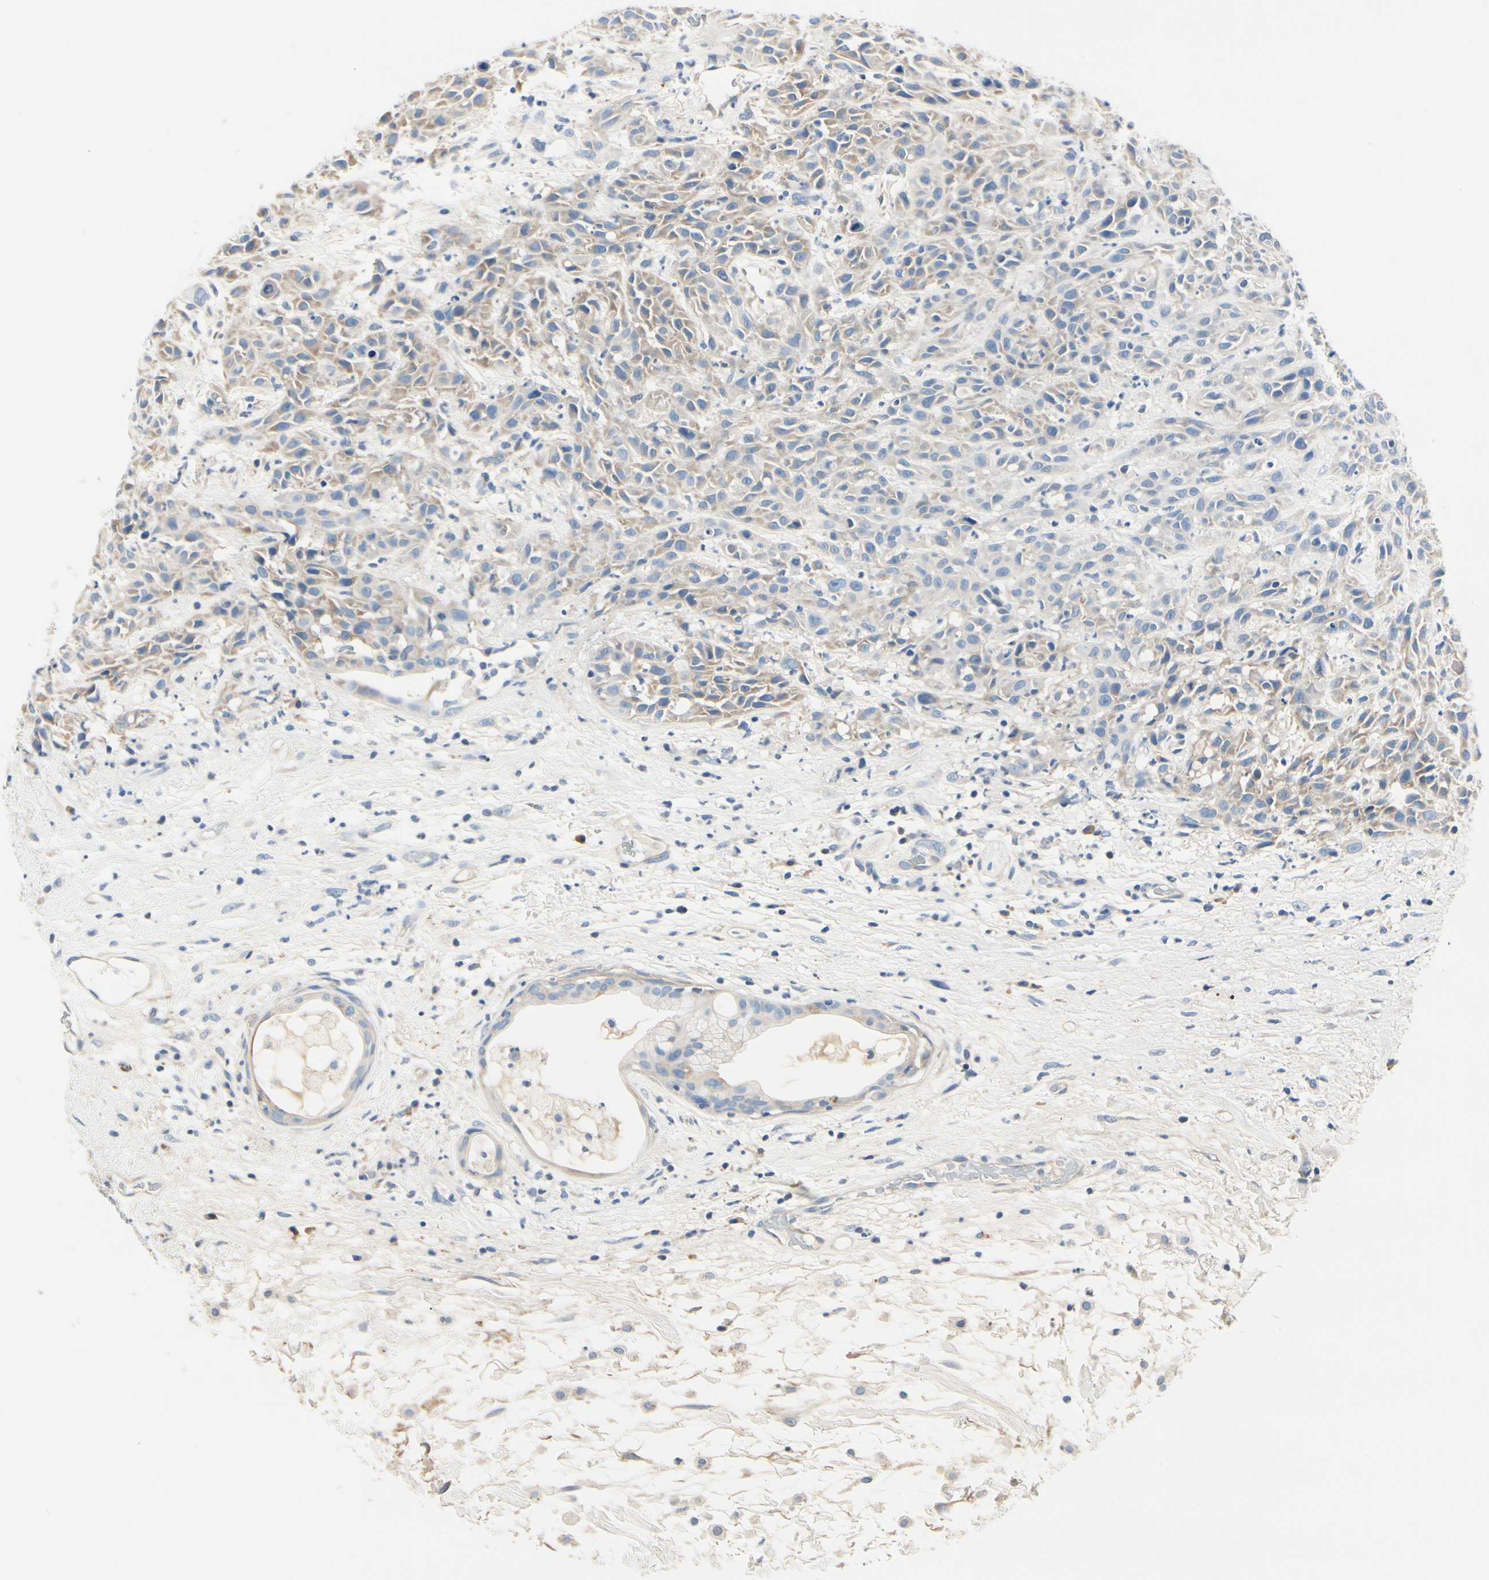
{"staining": {"intensity": "weak", "quantity": ">75%", "location": "cytoplasmic/membranous"}, "tissue": "head and neck cancer", "cell_type": "Tumor cells", "image_type": "cancer", "snomed": [{"axis": "morphology", "description": "Normal tissue, NOS"}, {"axis": "morphology", "description": "Squamous cell carcinoma, NOS"}, {"axis": "topography", "description": "Cartilage tissue"}, {"axis": "topography", "description": "Head-Neck"}], "caption": "Head and neck cancer was stained to show a protein in brown. There is low levels of weak cytoplasmic/membranous positivity in about >75% of tumor cells.", "gene": "TGFBR3", "patient": {"sex": "male", "age": 62}}